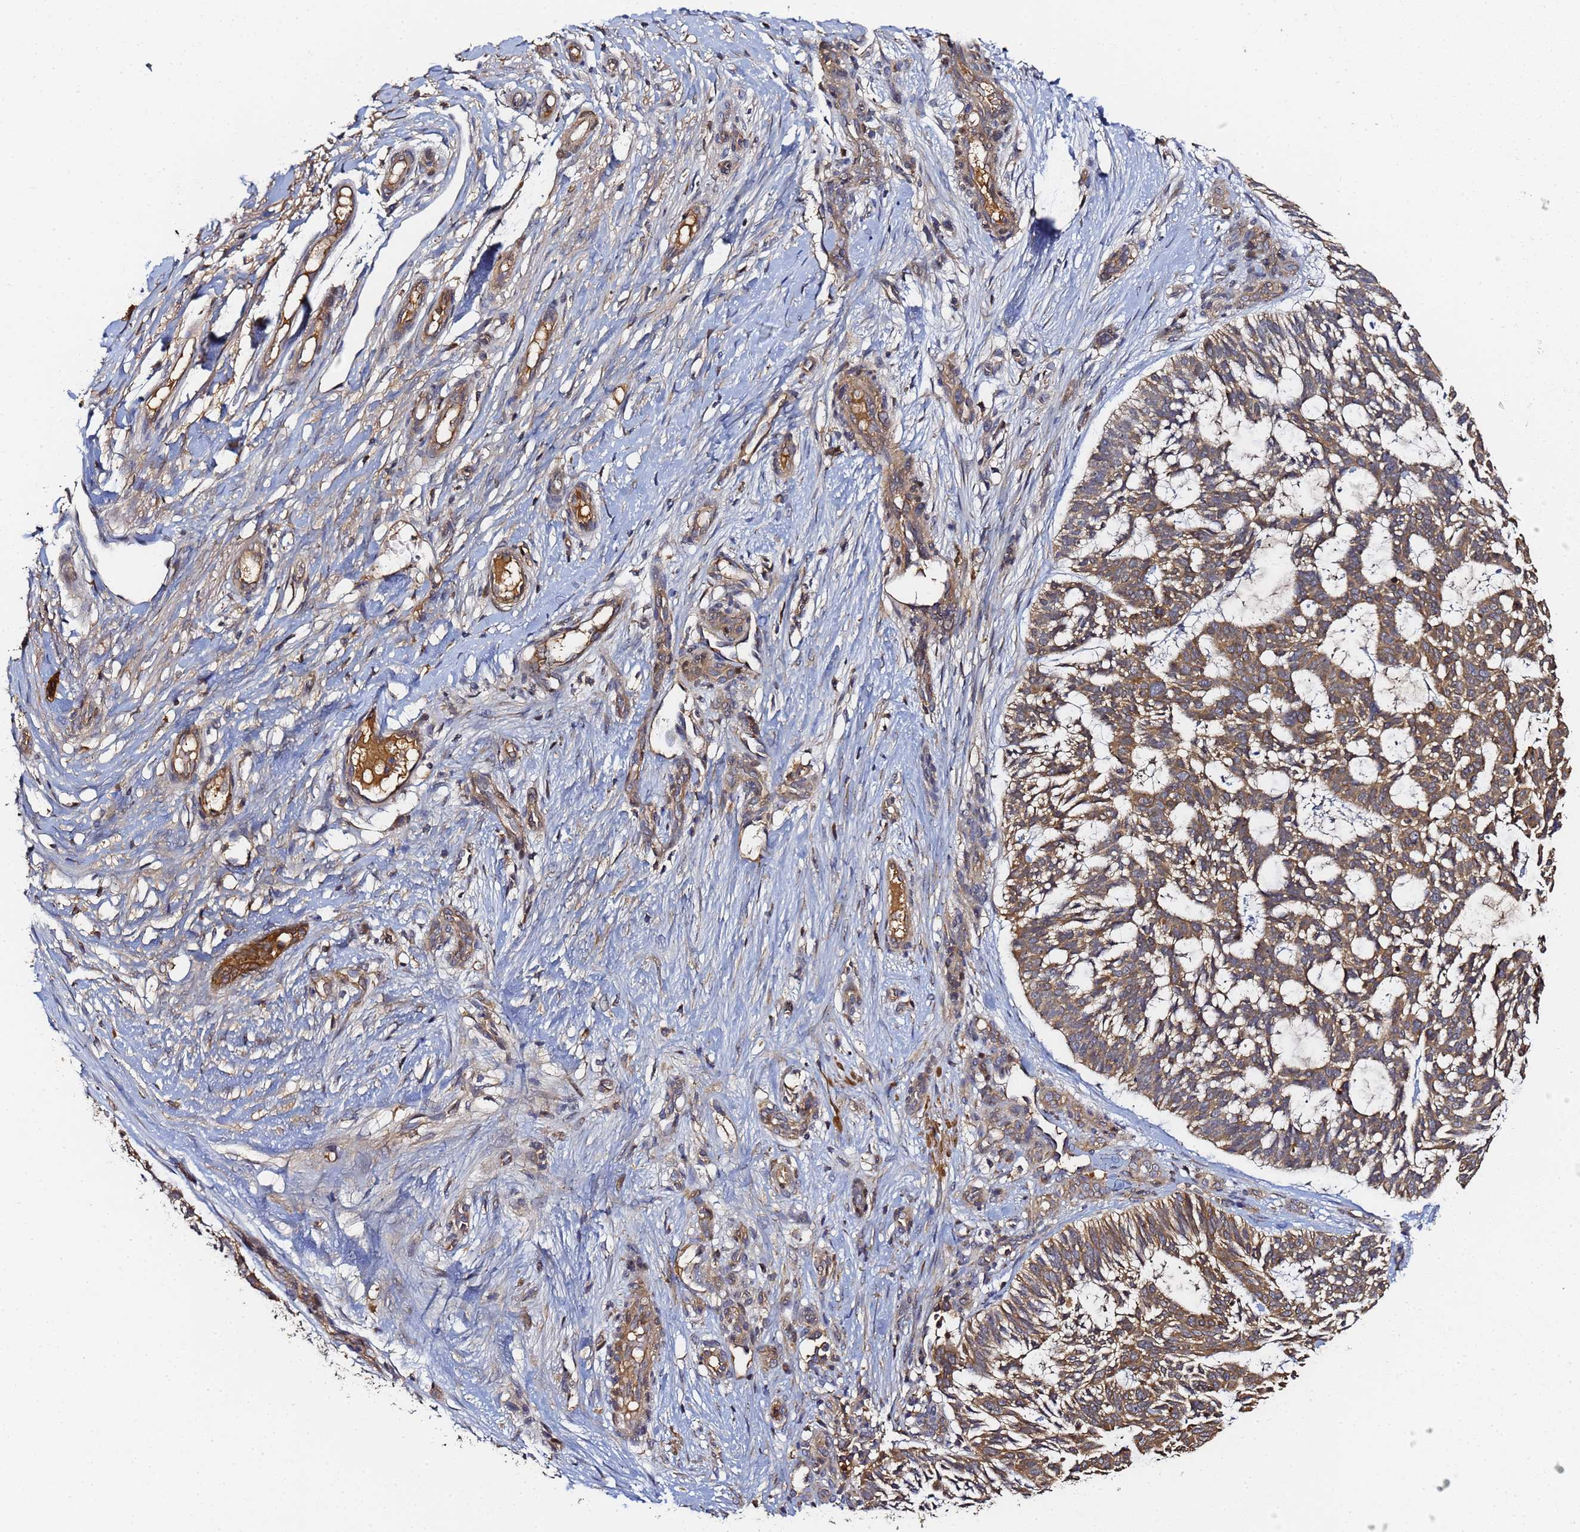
{"staining": {"intensity": "moderate", "quantity": ">75%", "location": "cytoplasmic/membranous"}, "tissue": "skin cancer", "cell_type": "Tumor cells", "image_type": "cancer", "snomed": [{"axis": "morphology", "description": "Basal cell carcinoma"}, {"axis": "topography", "description": "Skin"}], "caption": "The immunohistochemical stain labels moderate cytoplasmic/membranous expression in tumor cells of skin basal cell carcinoma tissue.", "gene": "LRRC69", "patient": {"sex": "male", "age": 88}}